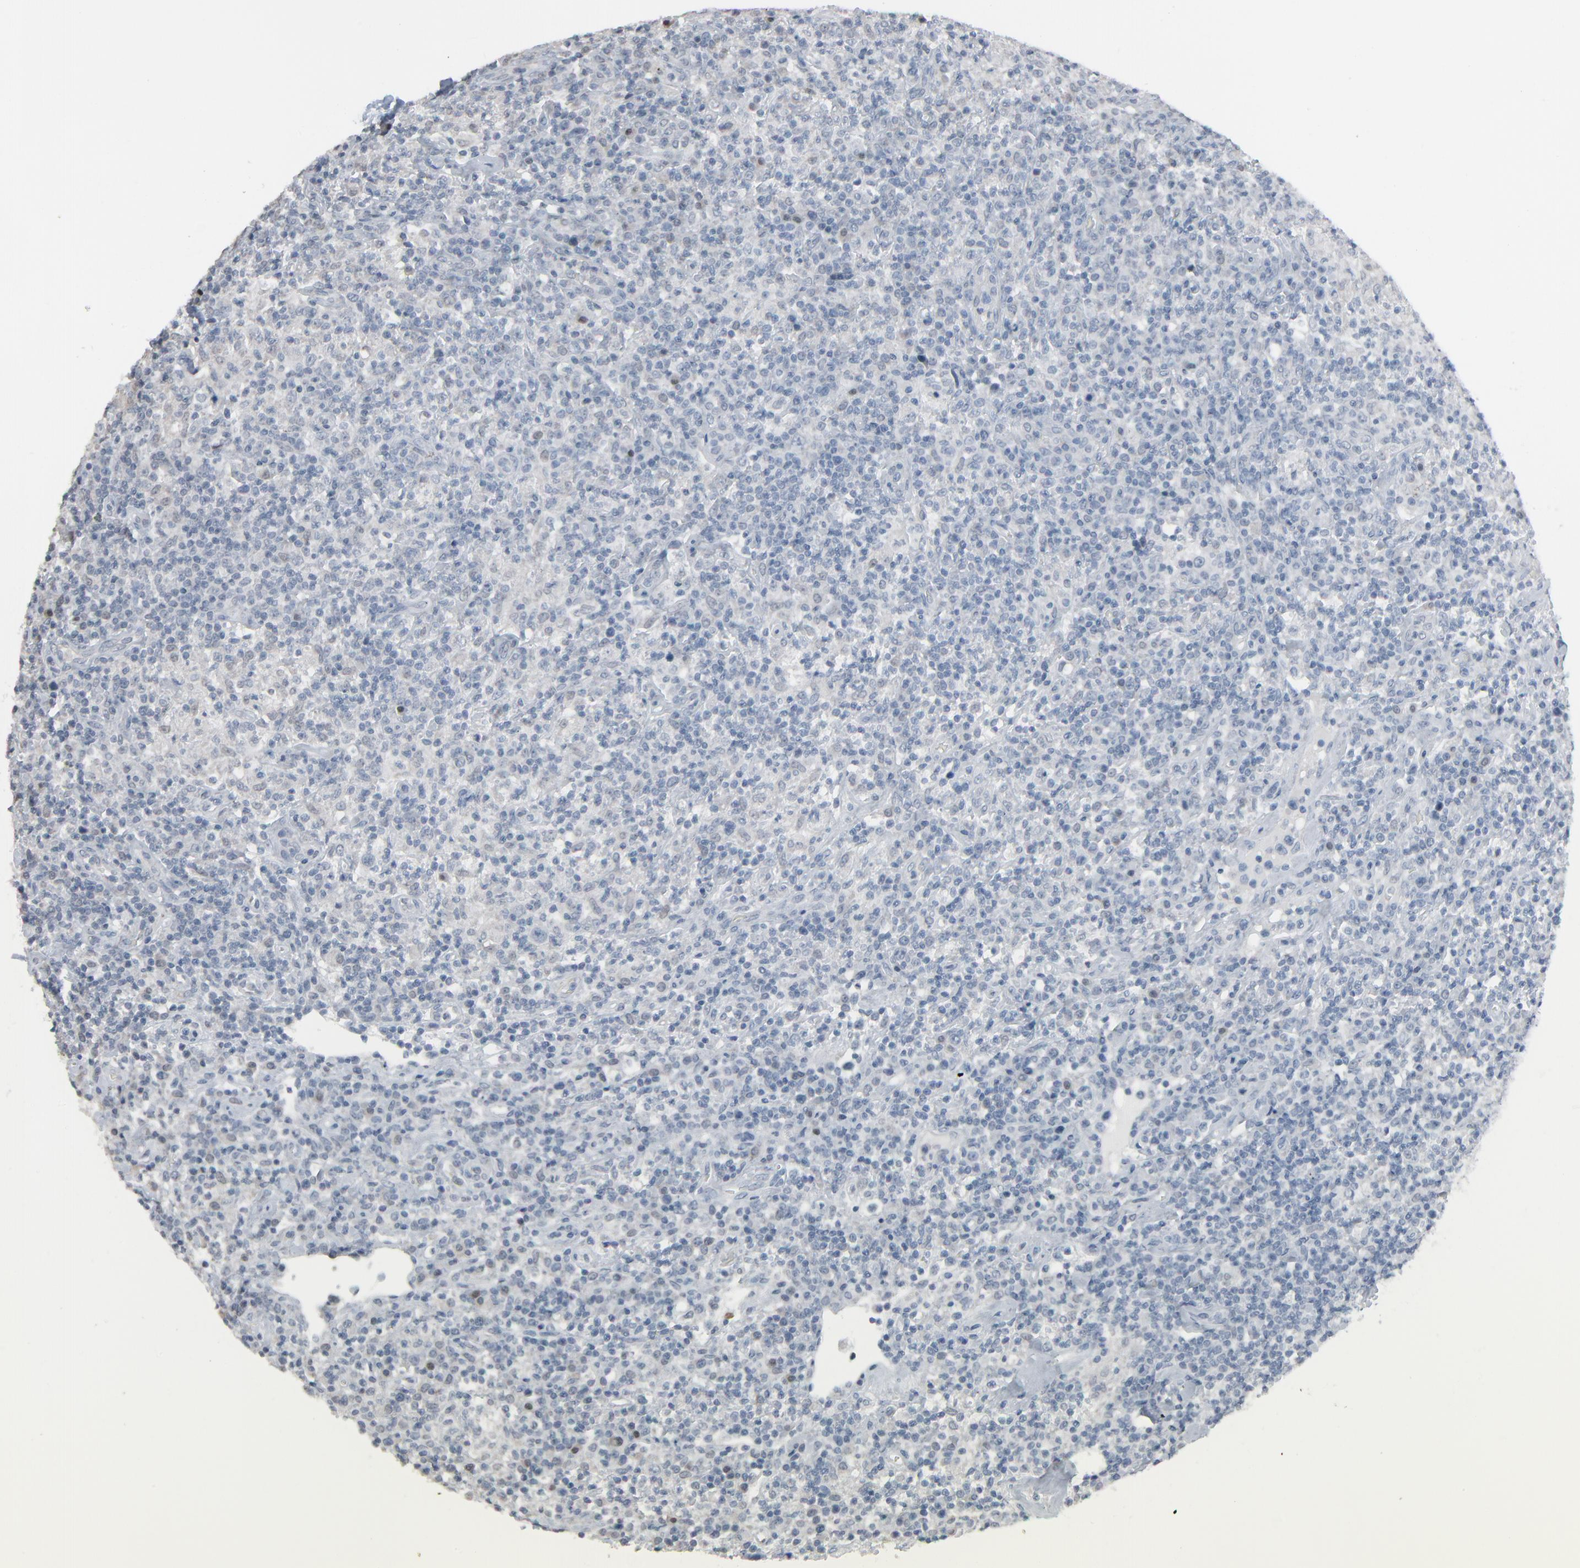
{"staining": {"intensity": "moderate", "quantity": "<25%", "location": "nuclear"}, "tissue": "lymphoma", "cell_type": "Tumor cells", "image_type": "cancer", "snomed": [{"axis": "morphology", "description": "Hodgkin's disease, NOS"}, {"axis": "topography", "description": "Lymph node"}], "caption": "The image demonstrates staining of Hodgkin's disease, revealing moderate nuclear protein staining (brown color) within tumor cells.", "gene": "SAGE1", "patient": {"sex": "male", "age": 65}}